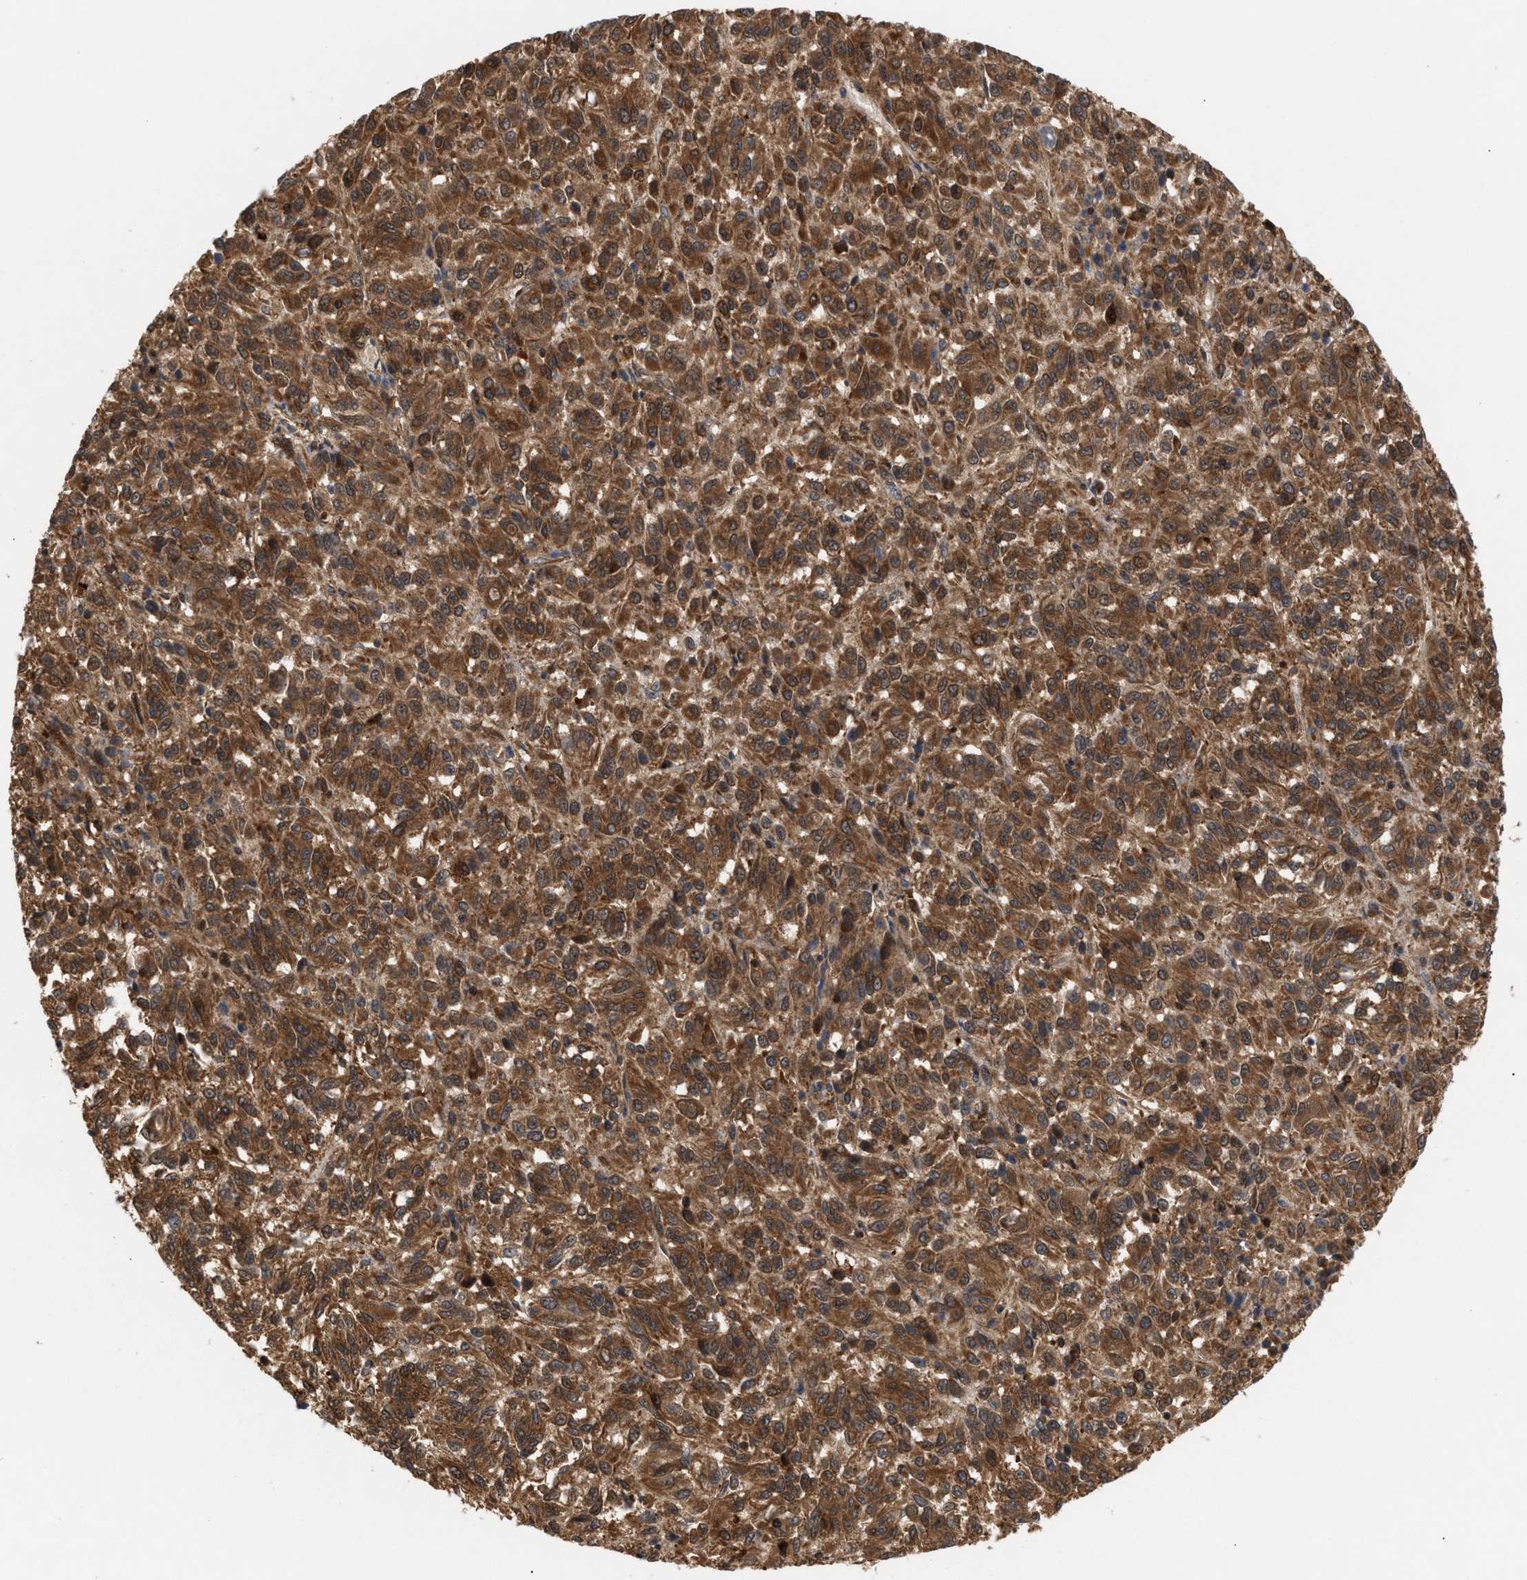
{"staining": {"intensity": "strong", "quantity": ">75%", "location": "cytoplasmic/membranous"}, "tissue": "melanoma", "cell_type": "Tumor cells", "image_type": "cancer", "snomed": [{"axis": "morphology", "description": "Malignant melanoma, Metastatic site"}, {"axis": "topography", "description": "Lung"}], "caption": "An image of malignant melanoma (metastatic site) stained for a protein reveals strong cytoplasmic/membranous brown staining in tumor cells. The protein is stained brown, and the nuclei are stained in blue (DAB IHC with brightfield microscopy, high magnification).", "gene": "GLOD4", "patient": {"sex": "male", "age": 64}}